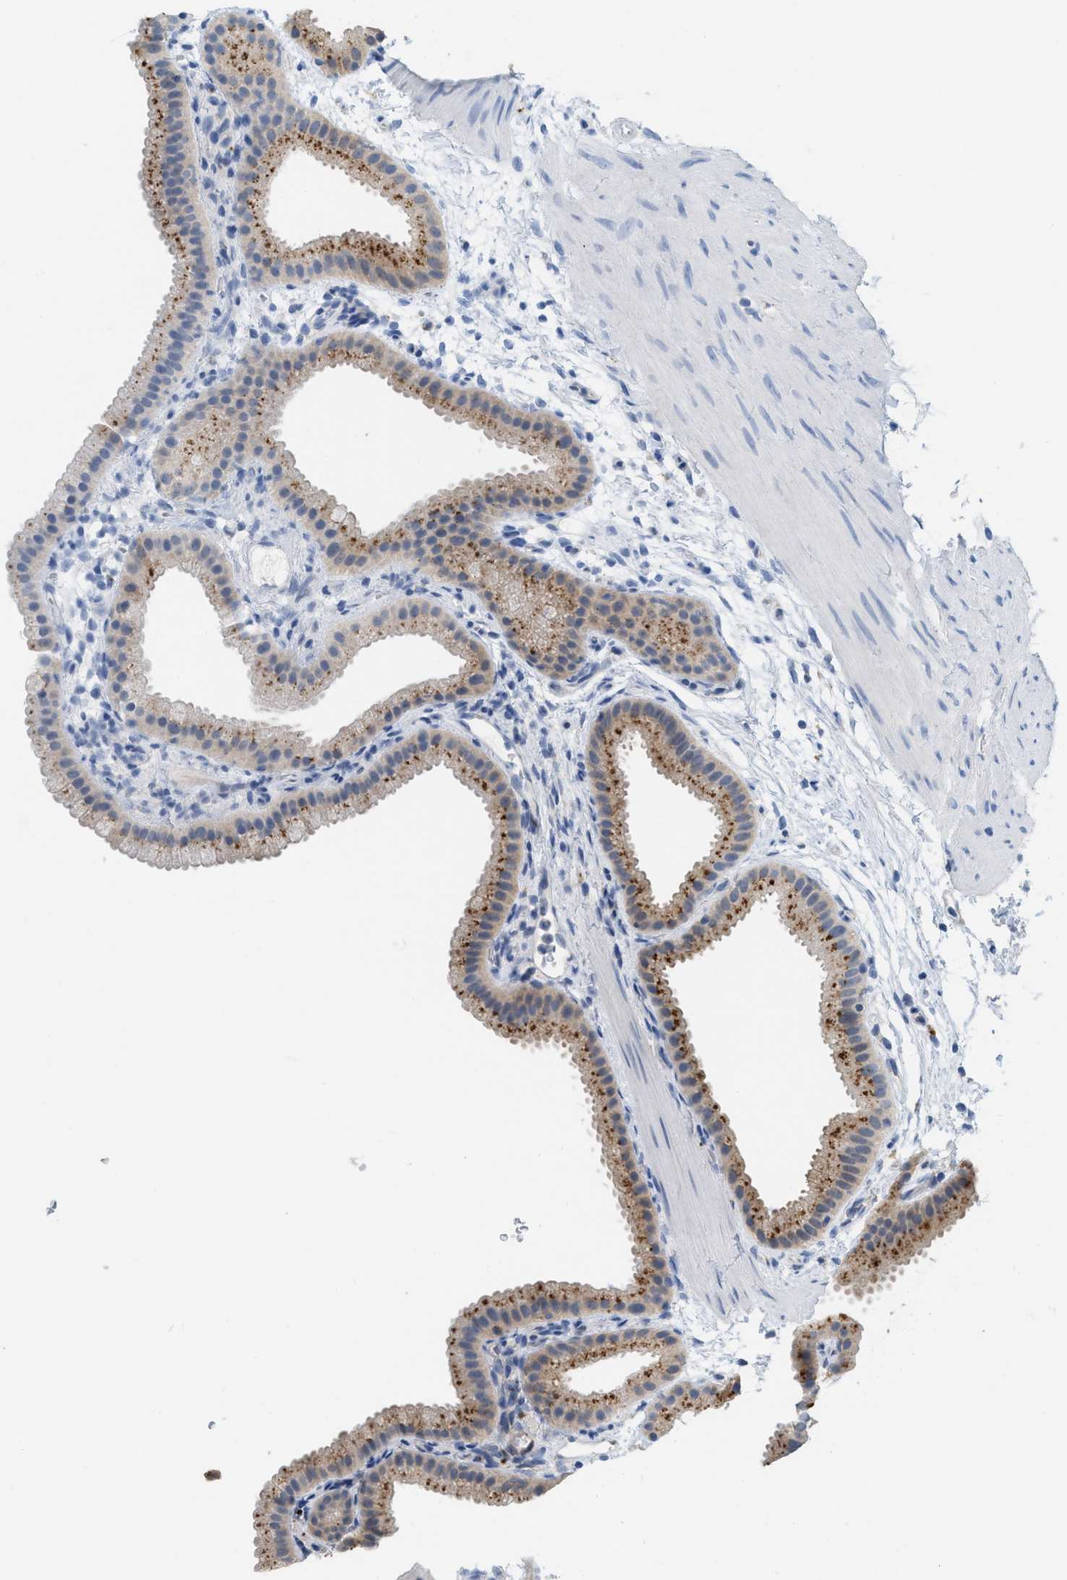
{"staining": {"intensity": "moderate", "quantity": ">75%", "location": "cytoplasmic/membranous"}, "tissue": "gallbladder", "cell_type": "Glandular cells", "image_type": "normal", "snomed": [{"axis": "morphology", "description": "Normal tissue, NOS"}, {"axis": "topography", "description": "Gallbladder"}], "caption": "Immunohistochemical staining of normal human gallbladder demonstrates >75% levels of moderate cytoplasmic/membranous protein expression in approximately >75% of glandular cells.", "gene": "CSTB", "patient": {"sex": "female", "age": 64}}